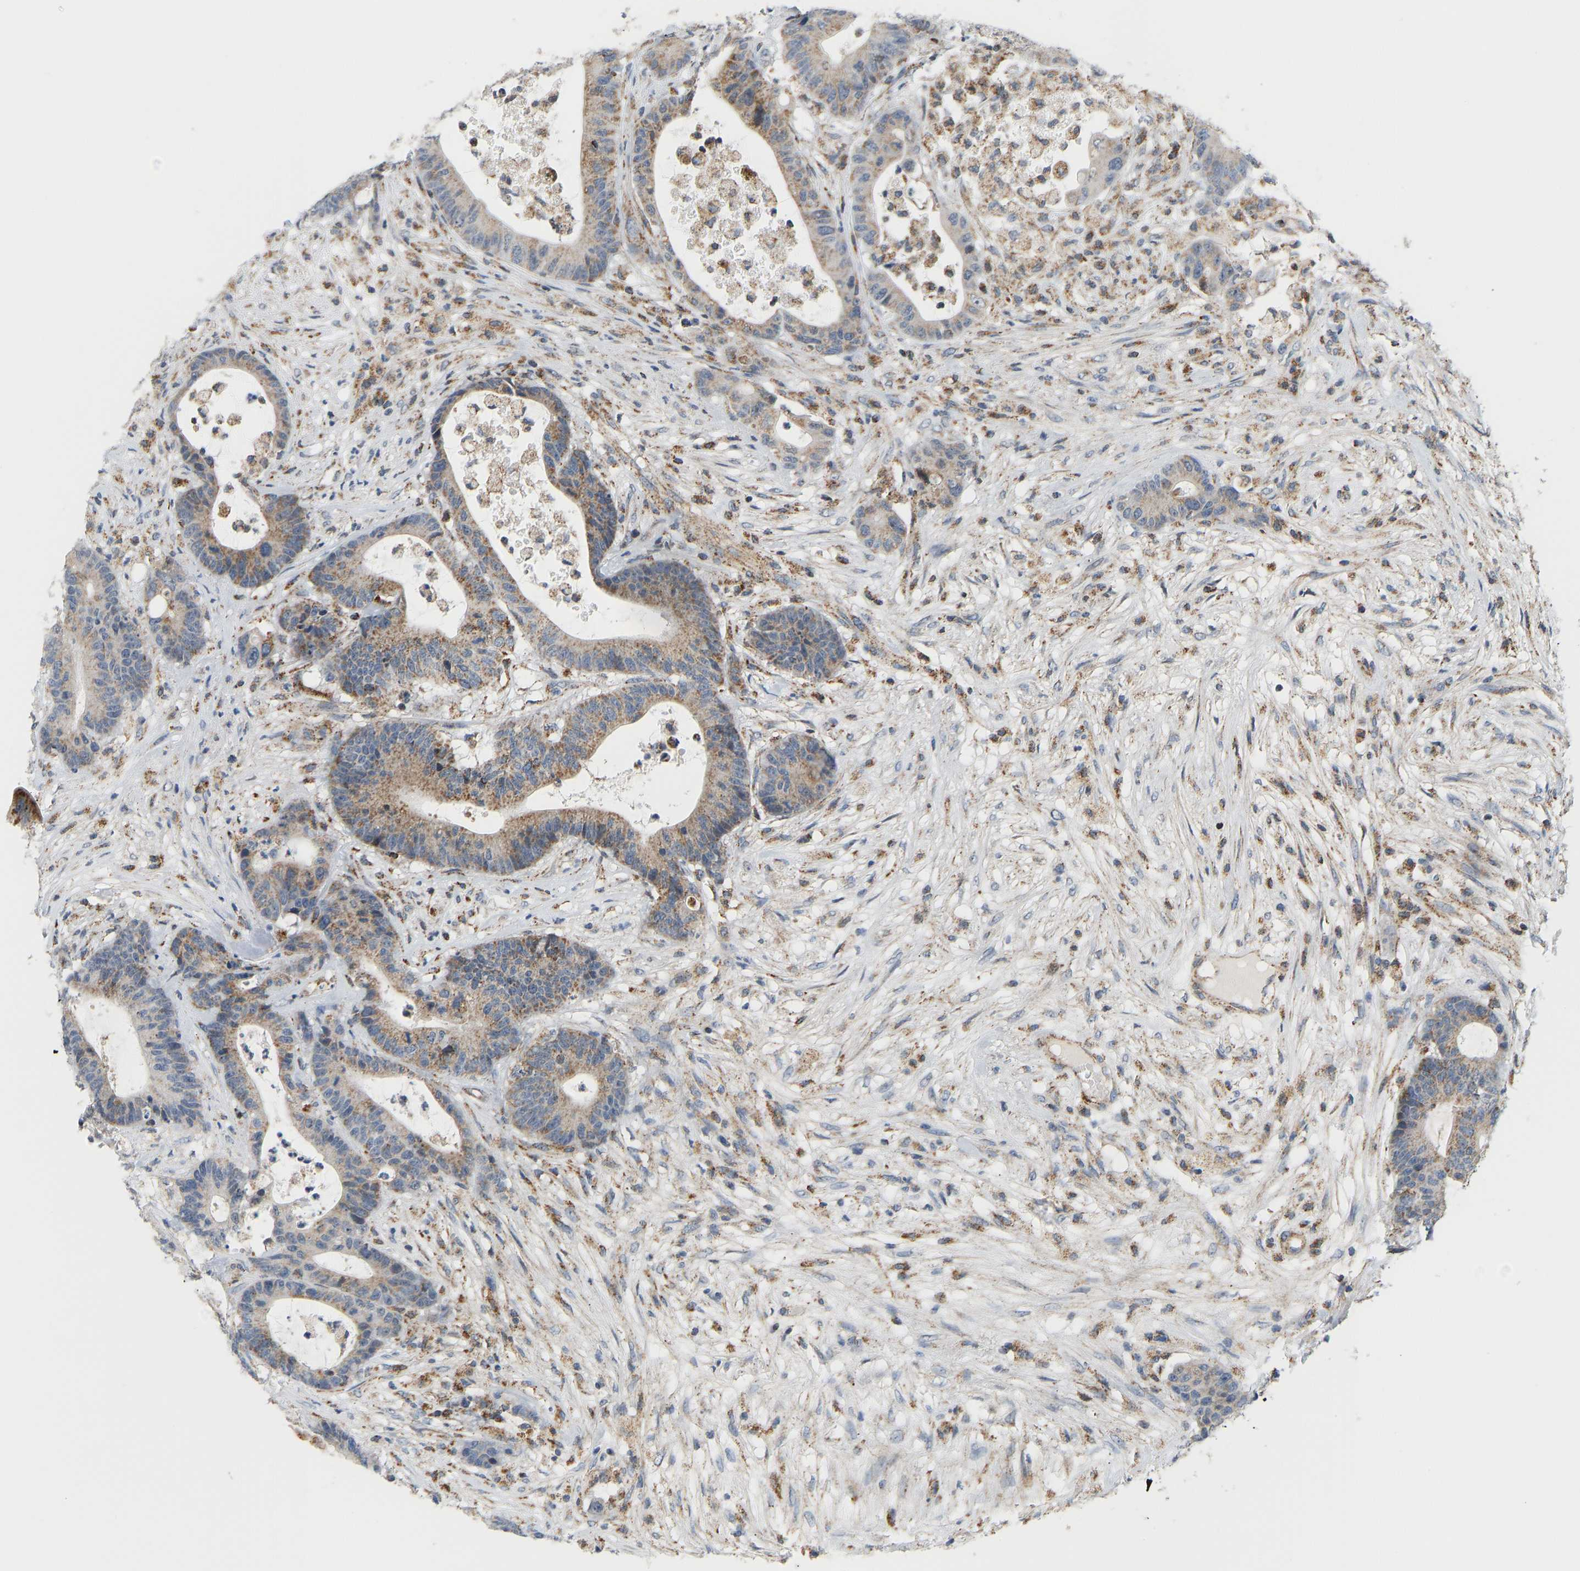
{"staining": {"intensity": "moderate", "quantity": "25%-75%", "location": "cytoplasmic/membranous"}, "tissue": "colorectal cancer", "cell_type": "Tumor cells", "image_type": "cancer", "snomed": [{"axis": "morphology", "description": "Adenocarcinoma, NOS"}, {"axis": "topography", "description": "Colon"}], "caption": "A histopathology image showing moderate cytoplasmic/membranous staining in approximately 25%-75% of tumor cells in colorectal cancer, as visualized by brown immunohistochemical staining.", "gene": "GPSM2", "patient": {"sex": "female", "age": 84}}